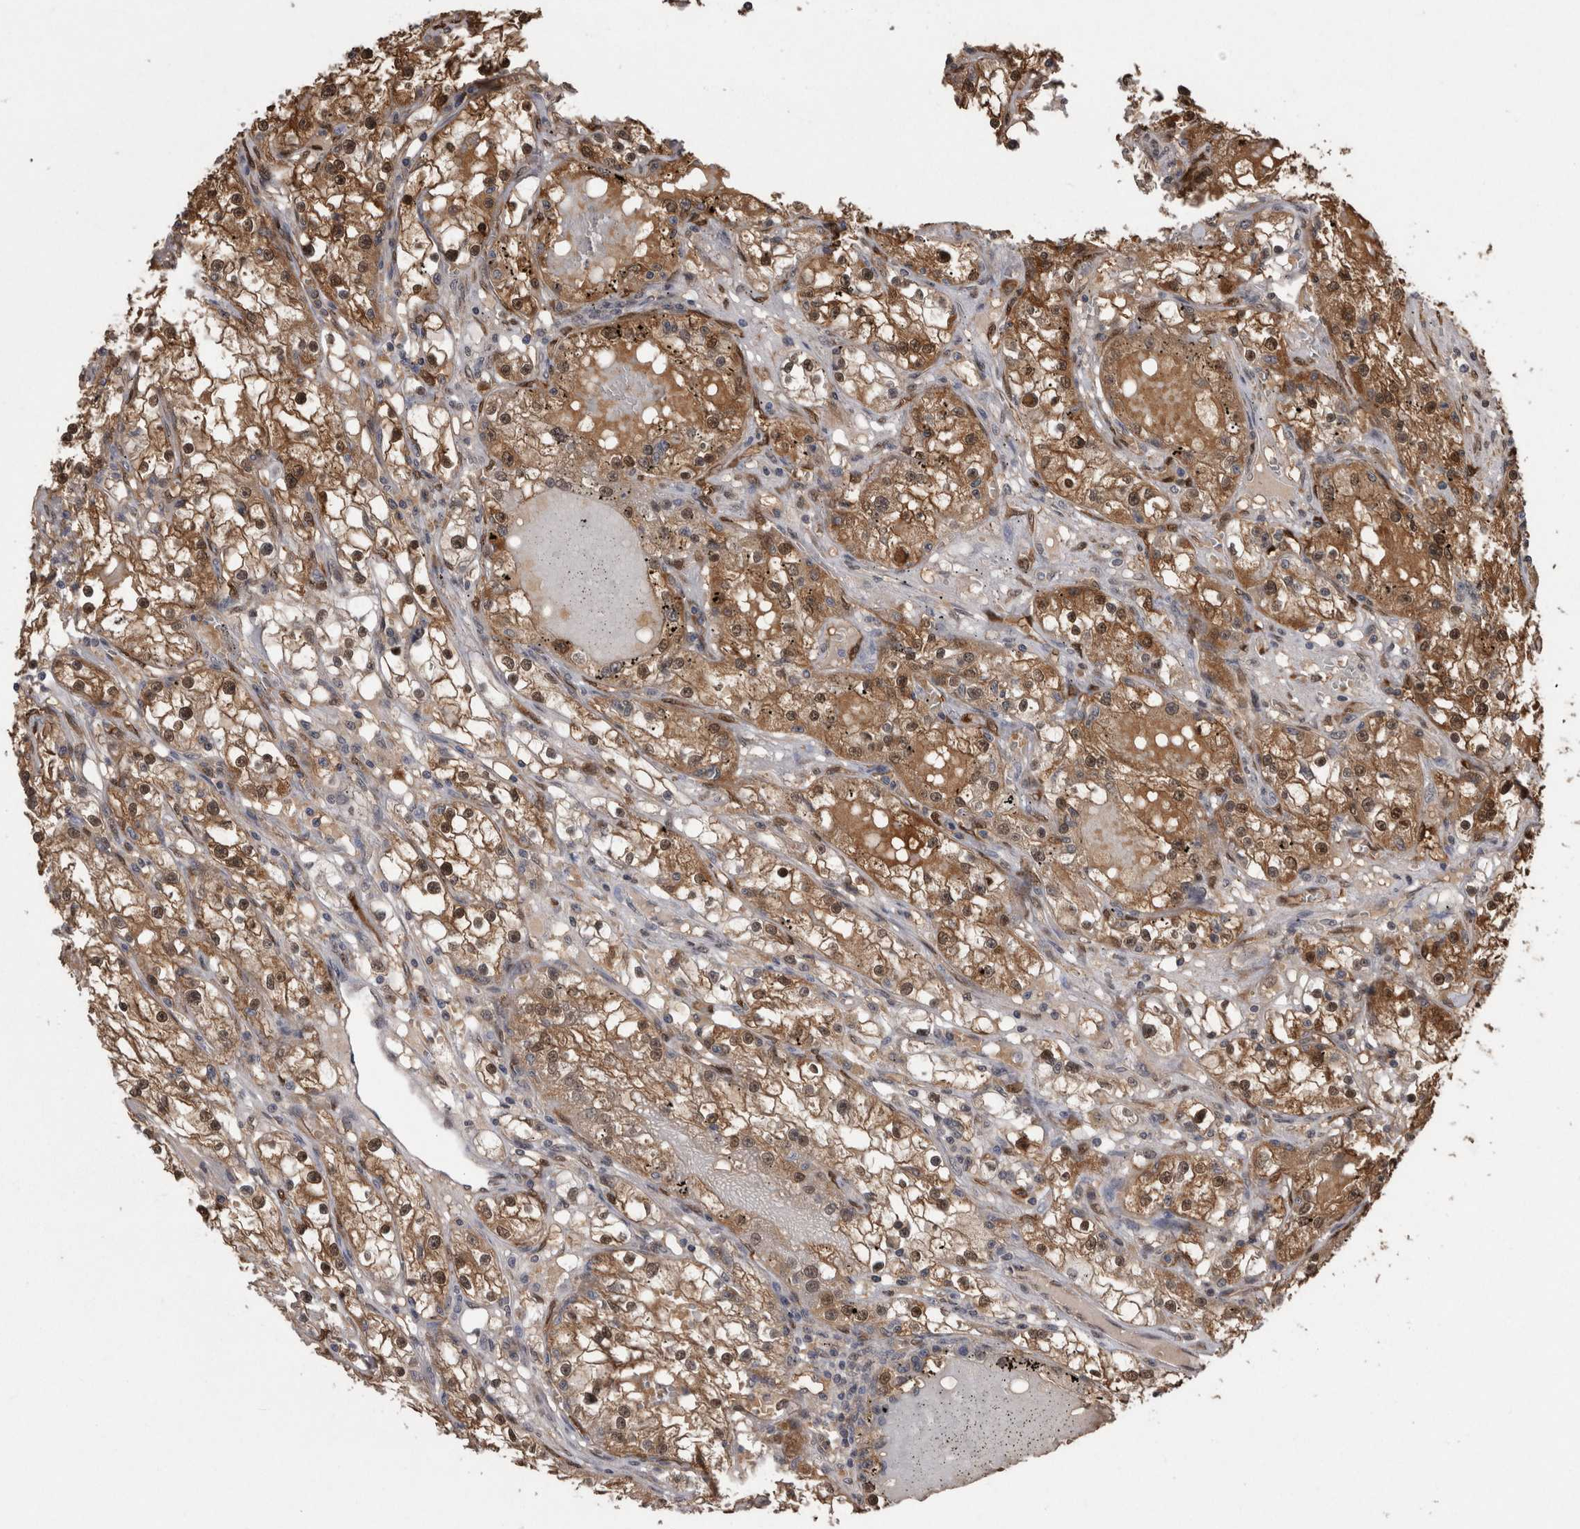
{"staining": {"intensity": "moderate", "quantity": ">75%", "location": "cytoplasmic/membranous,nuclear"}, "tissue": "renal cancer", "cell_type": "Tumor cells", "image_type": "cancer", "snomed": [{"axis": "morphology", "description": "Adenocarcinoma, NOS"}, {"axis": "topography", "description": "Kidney"}], "caption": "This is an image of IHC staining of adenocarcinoma (renal), which shows moderate expression in the cytoplasmic/membranous and nuclear of tumor cells.", "gene": "LXN", "patient": {"sex": "male", "age": 56}}